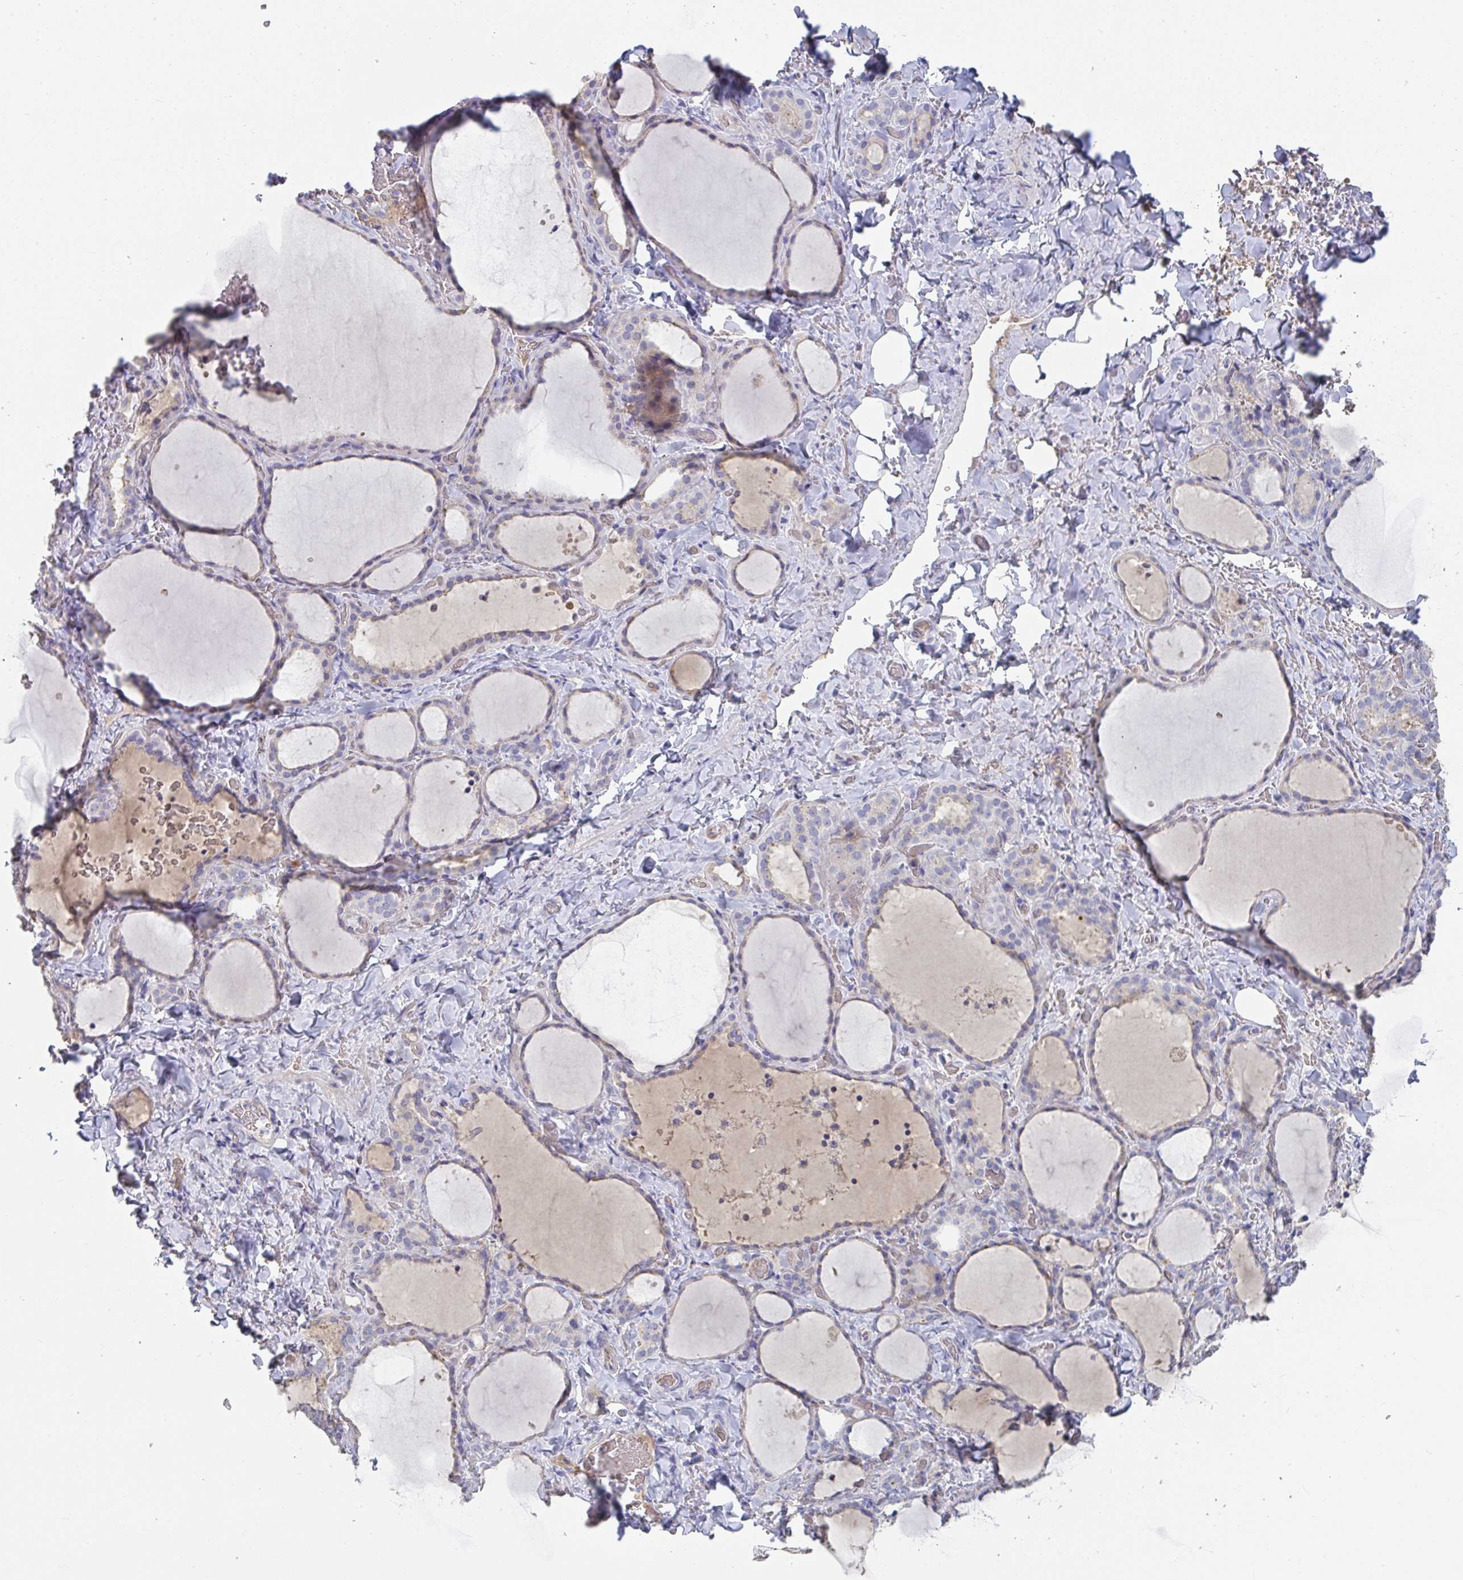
{"staining": {"intensity": "weak", "quantity": "25%-75%", "location": "cytoplasmic/membranous"}, "tissue": "thyroid gland", "cell_type": "Glandular cells", "image_type": "normal", "snomed": [{"axis": "morphology", "description": "Normal tissue, NOS"}, {"axis": "topography", "description": "Thyroid gland"}], "caption": "Benign thyroid gland reveals weak cytoplasmic/membranous expression in about 25%-75% of glandular cells, visualized by immunohistochemistry.", "gene": "ANO5", "patient": {"sex": "female", "age": 22}}